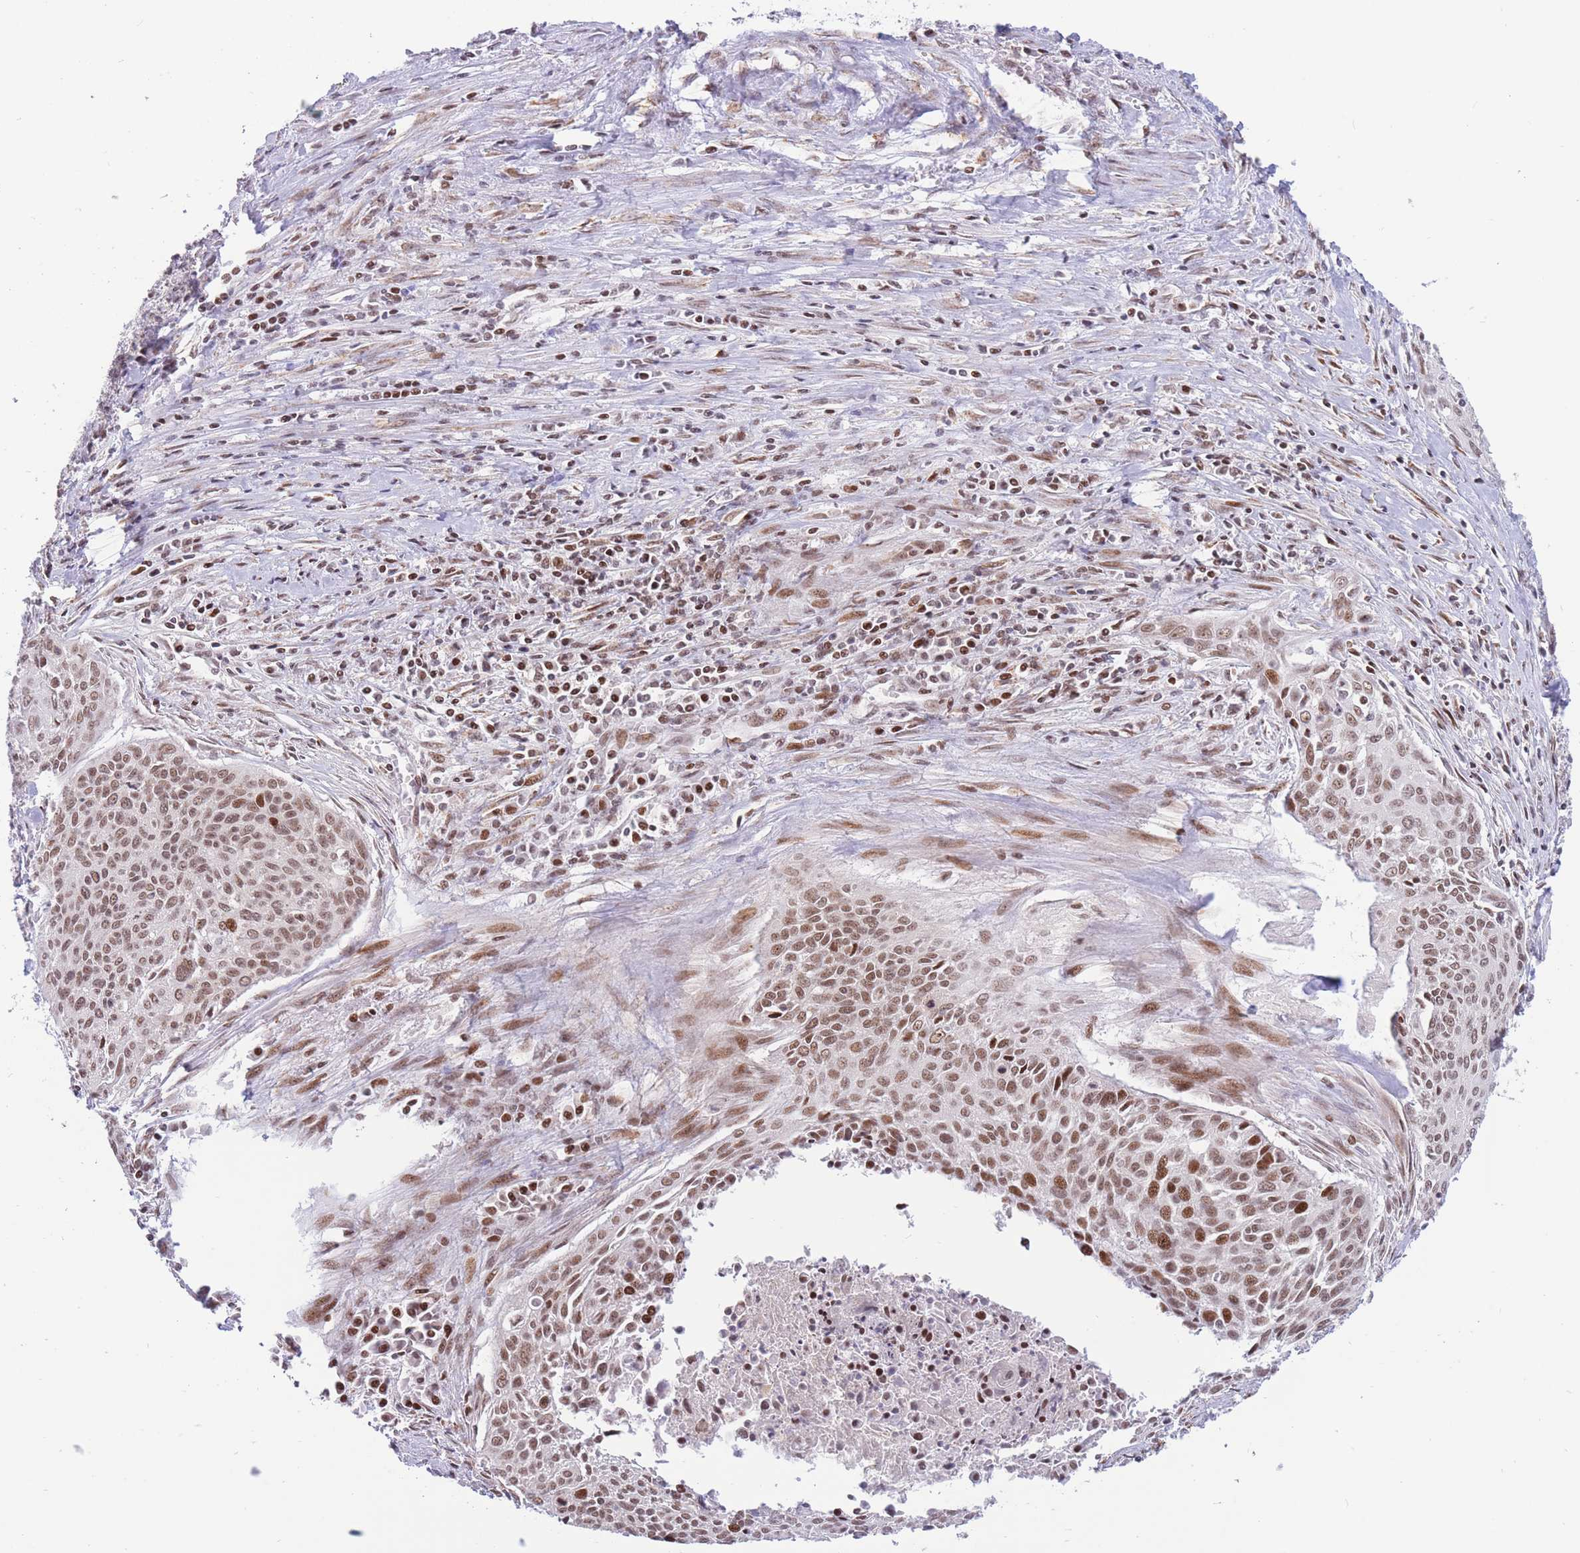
{"staining": {"intensity": "moderate", "quantity": ">75%", "location": "nuclear"}, "tissue": "cervical cancer", "cell_type": "Tumor cells", "image_type": "cancer", "snomed": [{"axis": "morphology", "description": "Squamous cell carcinoma, NOS"}, {"axis": "topography", "description": "Cervix"}], "caption": "Cervical cancer (squamous cell carcinoma) was stained to show a protein in brown. There is medium levels of moderate nuclear positivity in about >75% of tumor cells. Using DAB (brown) and hematoxylin (blue) stains, captured at high magnification using brightfield microscopy.", "gene": "TARBP2", "patient": {"sex": "female", "age": 55}}